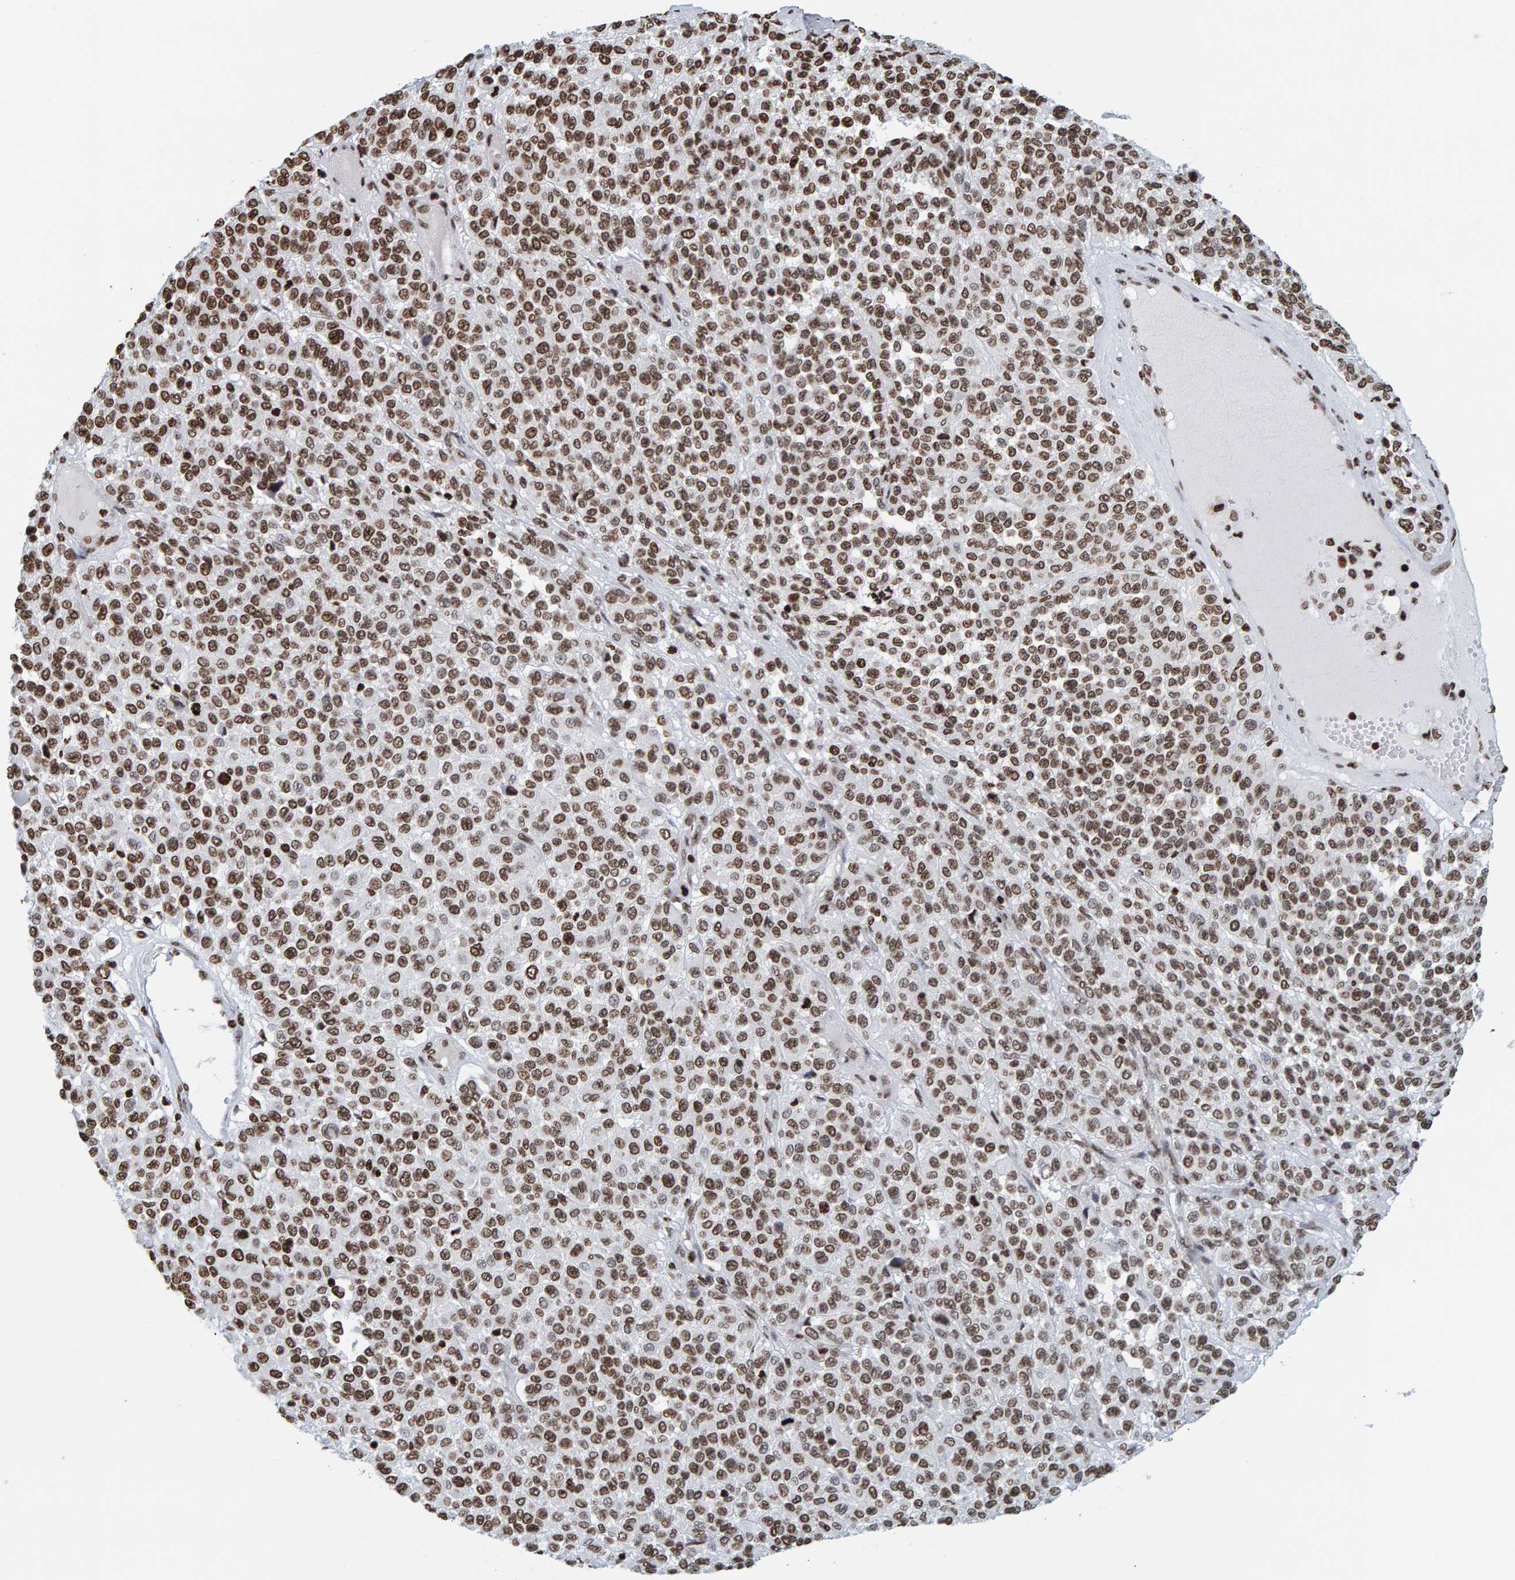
{"staining": {"intensity": "strong", "quantity": ">75%", "location": "nuclear"}, "tissue": "melanoma", "cell_type": "Tumor cells", "image_type": "cancer", "snomed": [{"axis": "morphology", "description": "Malignant melanoma, Metastatic site"}, {"axis": "topography", "description": "Pancreas"}], "caption": "Strong nuclear staining is identified in about >75% of tumor cells in melanoma.", "gene": "BRF2", "patient": {"sex": "female", "age": 30}}